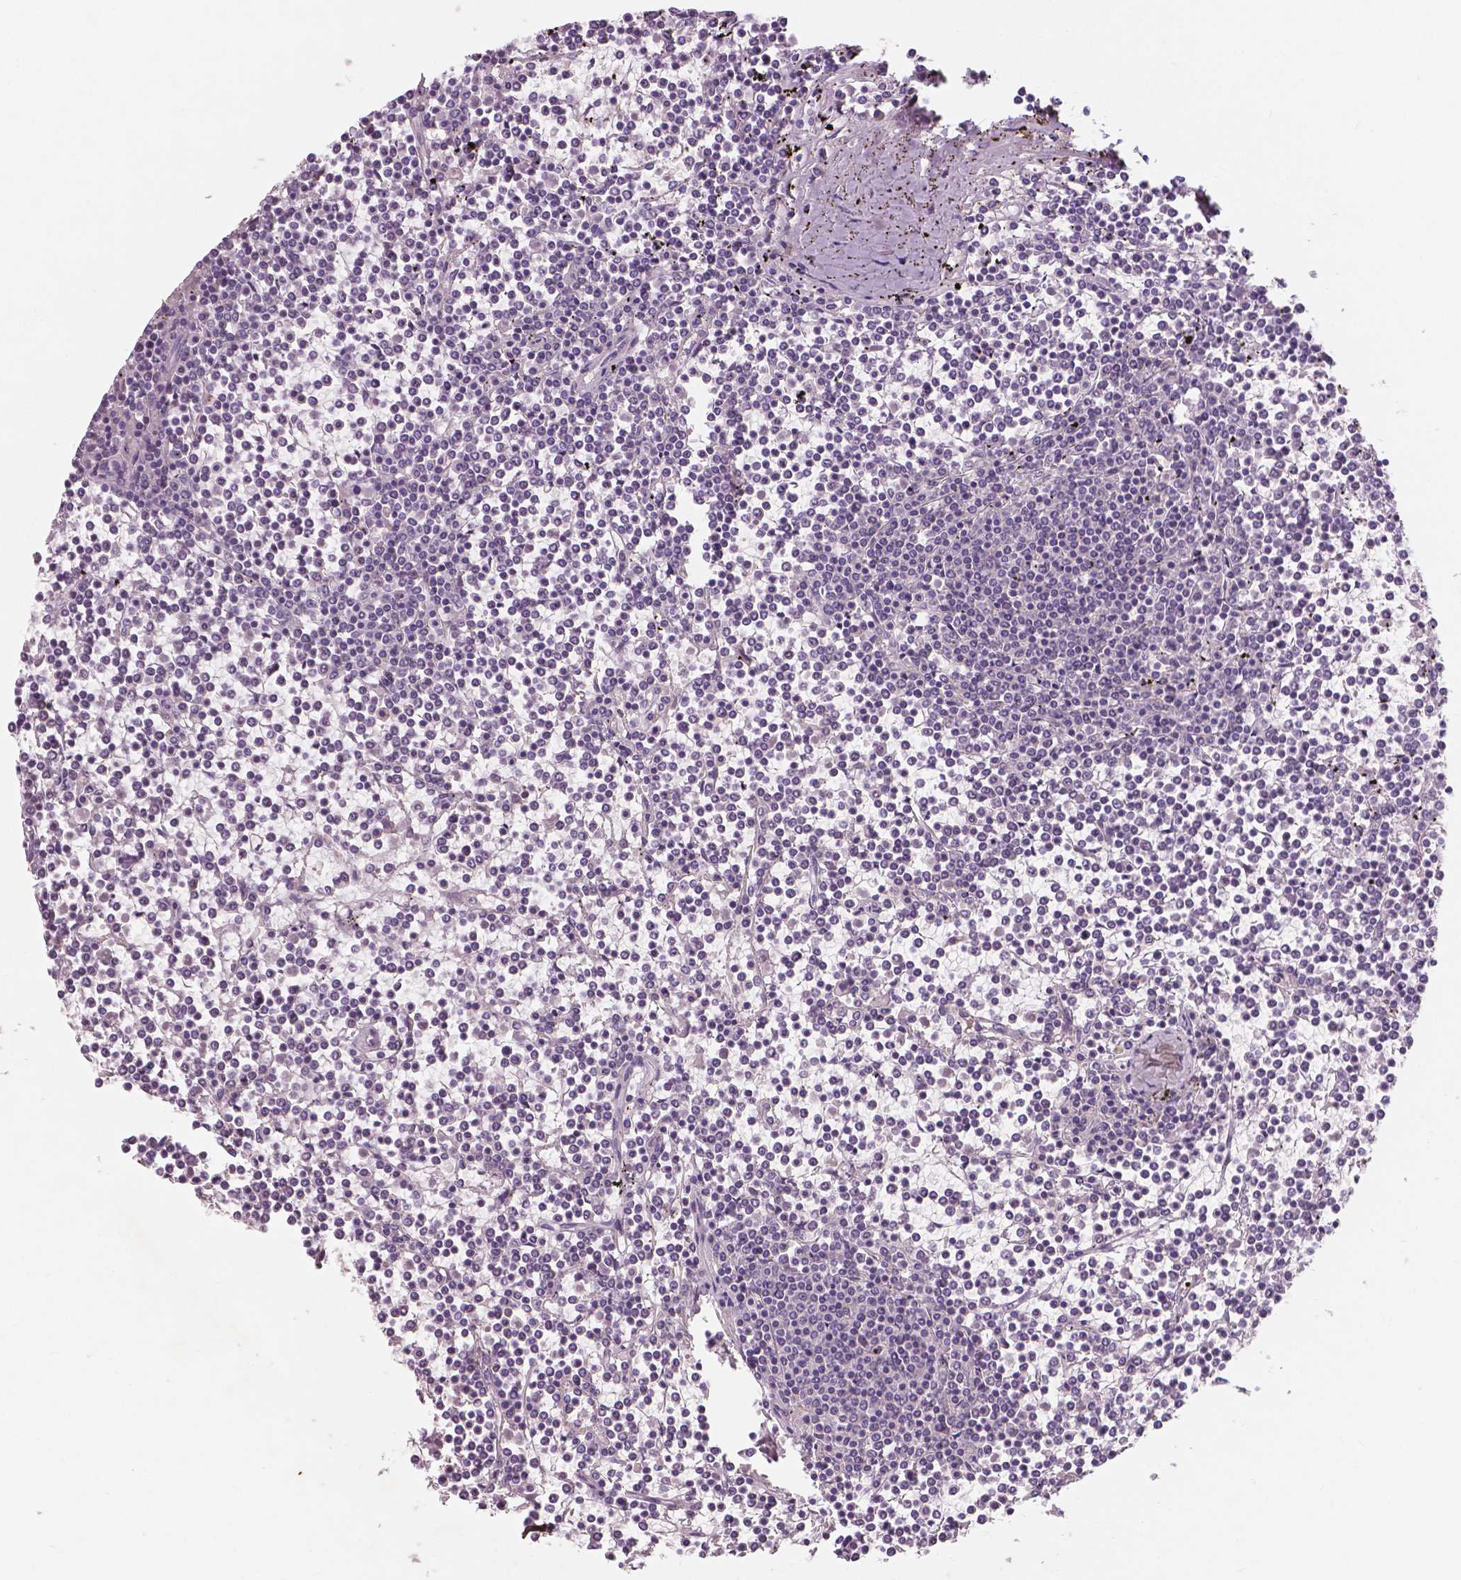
{"staining": {"intensity": "negative", "quantity": "none", "location": "none"}, "tissue": "lymphoma", "cell_type": "Tumor cells", "image_type": "cancer", "snomed": [{"axis": "morphology", "description": "Malignant lymphoma, non-Hodgkin's type, Low grade"}, {"axis": "topography", "description": "Spleen"}], "caption": "Immunohistochemical staining of low-grade malignant lymphoma, non-Hodgkin's type reveals no significant staining in tumor cells. (DAB IHC, high magnification).", "gene": "LSM14B", "patient": {"sex": "female", "age": 19}}